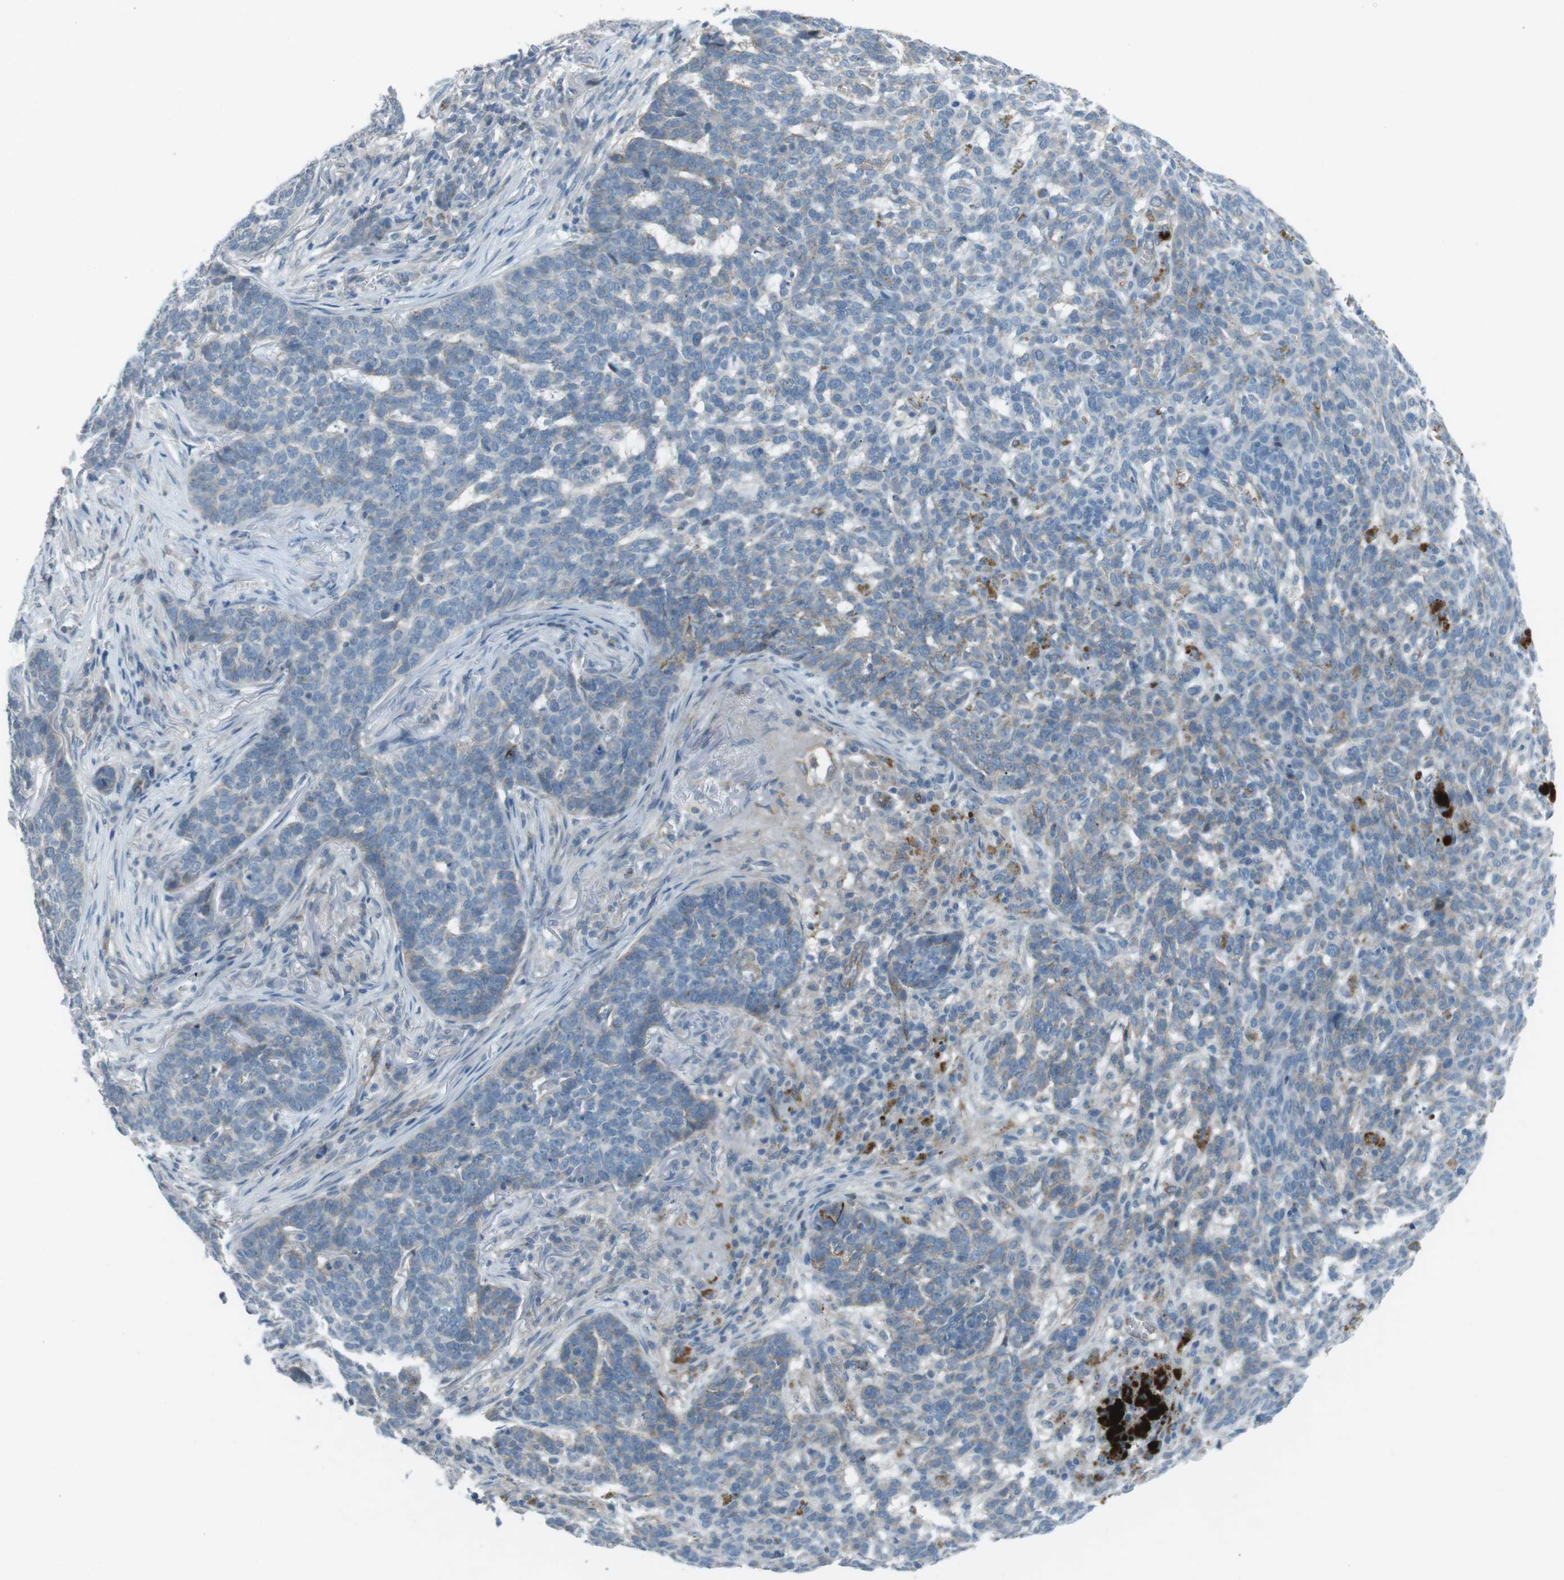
{"staining": {"intensity": "negative", "quantity": "none", "location": "none"}, "tissue": "skin cancer", "cell_type": "Tumor cells", "image_type": "cancer", "snomed": [{"axis": "morphology", "description": "Basal cell carcinoma"}, {"axis": "topography", "description": "Skin"}], "caption": "High magnification brightfield microscopy of basal cell carcinoma (skin) stained with DAB (brown) and counterstained with hematoxylin (blue): tumor cells show no significant staining. (IHC, brightfield microscopy, high magnification).", "gene": "SPTA1", "patient": {"sex": "male", "age": 85}}